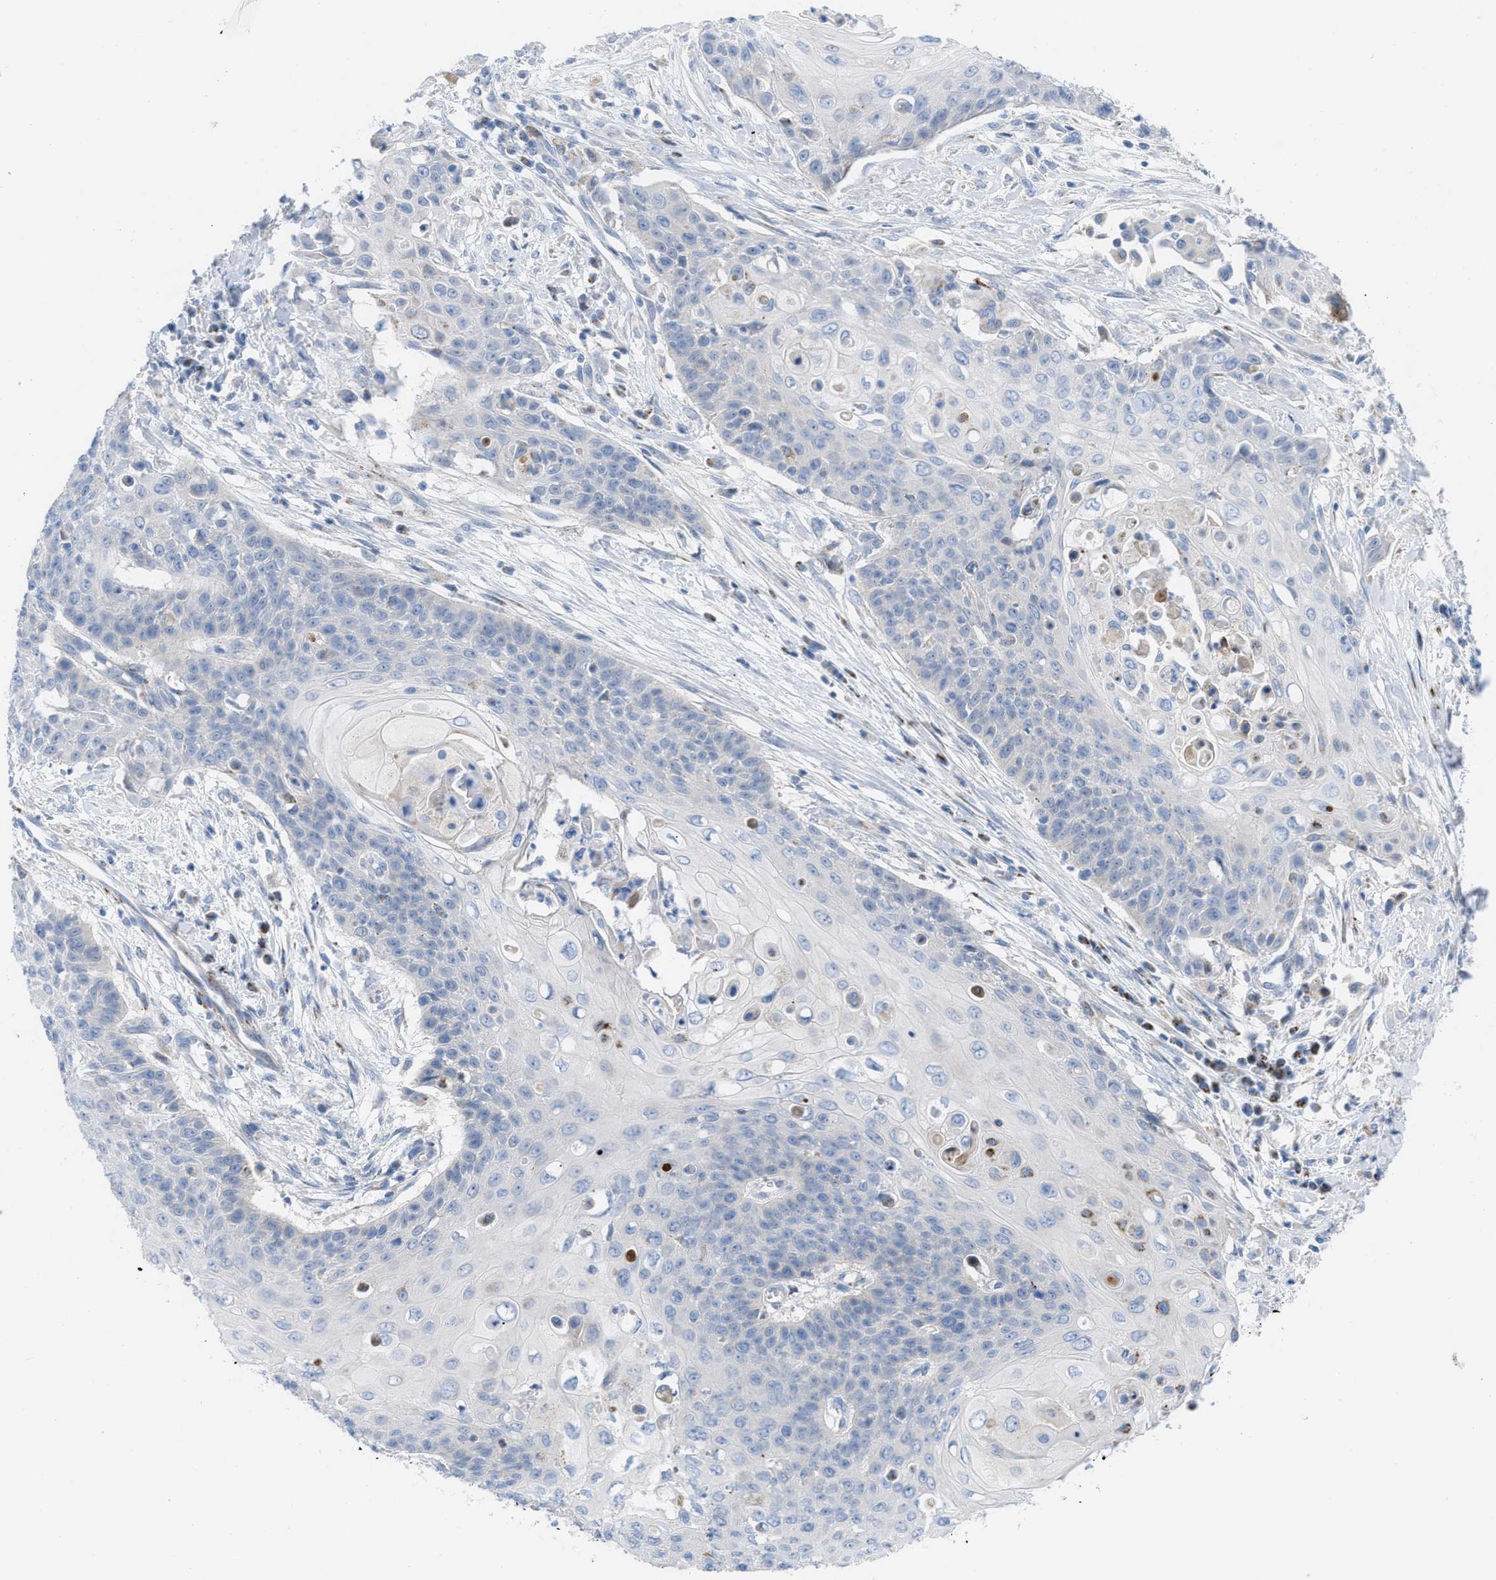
{"staining": {"intensity": "negative", "quantity": "none", "location": "none"}, "tissue": "cervical cancer", "cell_type": "Tumor cells", "image_type": "cancer", "snomed": [{"axis": "morphology", "description": "Squamous cell carcinoma, NOS"}, {"axis": "topography", "description": "Cervix"}], "caption": "High magnification brightfield microscopy of cervical squamous cell carcinoma stained with DAB (brown) and counterstained with hematoxylin (blue): tumor cells show no significant expression. (DAB immunohistochemistry visualized using brightfield microscopy, high magnification).", "gene": "RBBP9", "patient": {"sex": "female", "age": 39}}